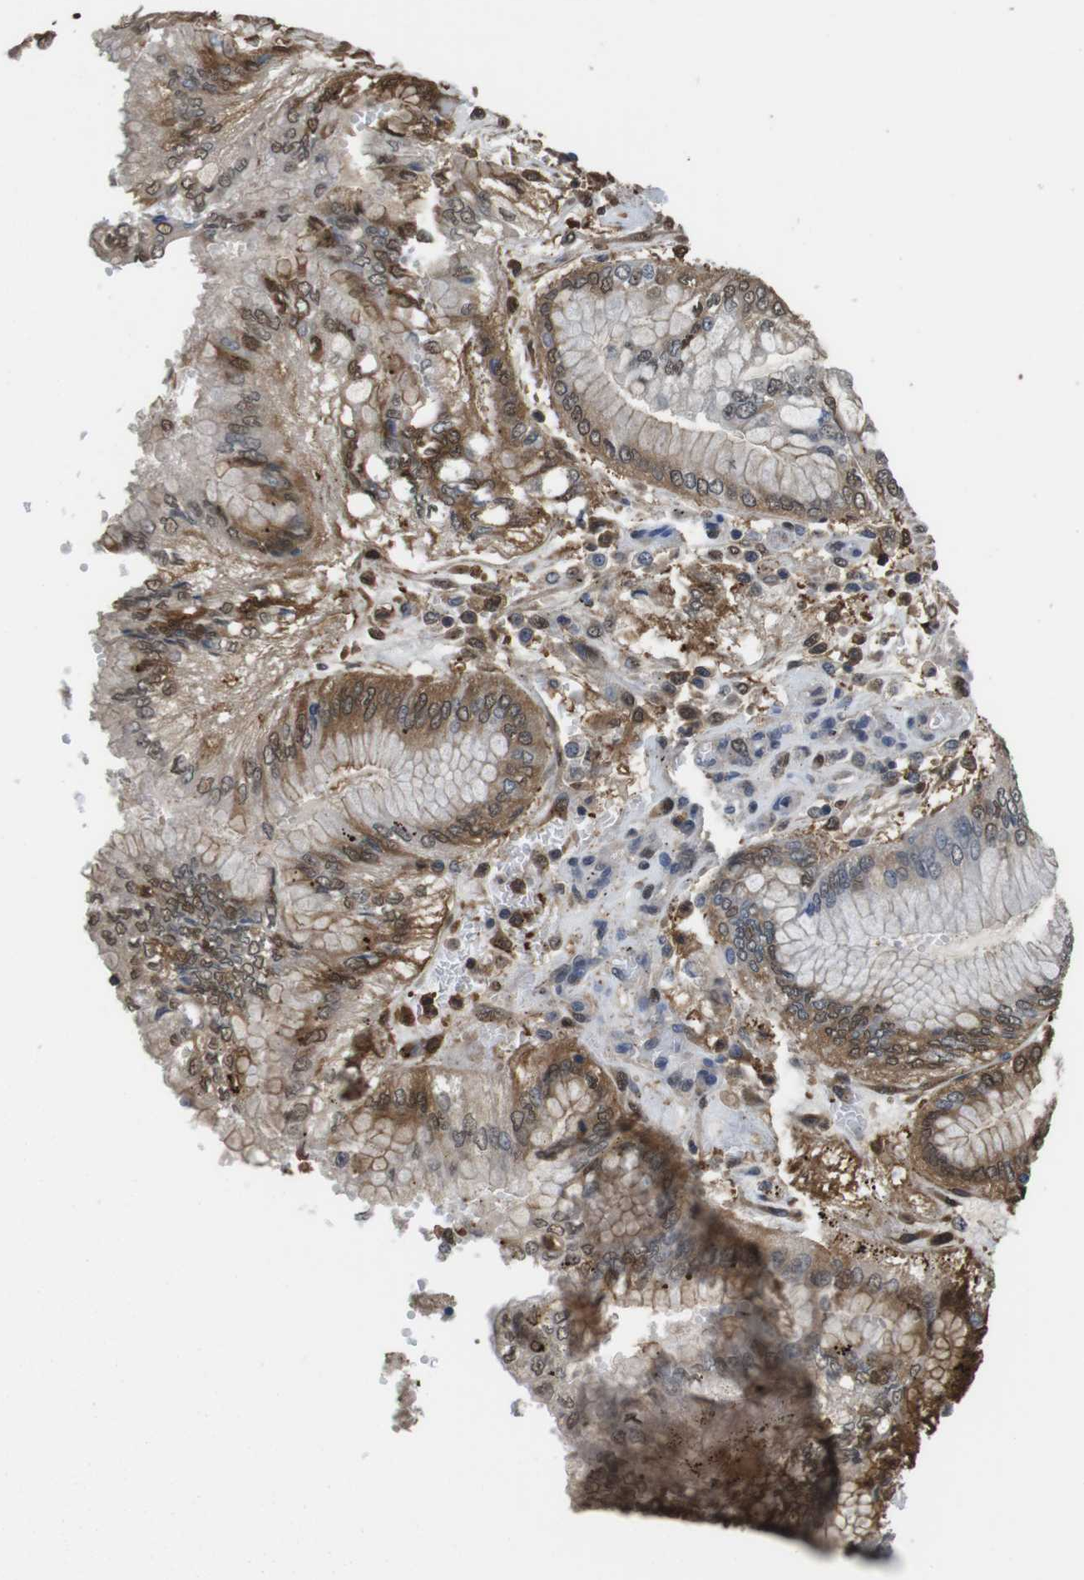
{"staining": {"intensity": "moderate", "quantity": ">75%", "location": "cytoplasmic/membranous,nuclear"}, "tissue": "stomach cancer", "cell_type": "Tumor cells", "image_type": "cancer", "snomed": [{"axis": "morphology", "description": "Adenocarcinoma, NOS"}, {"axis": "topography", "description": "Stomach"}], "caption": "Human stomach cancer (adenocarcinoma) stained with a brown dye shows moderate cytoplasmic/membranous and nuclear positive positivity in about >75% of tumor cells.", "gene": "LDHA", "patient": {"sex": "male", "age": 76}}